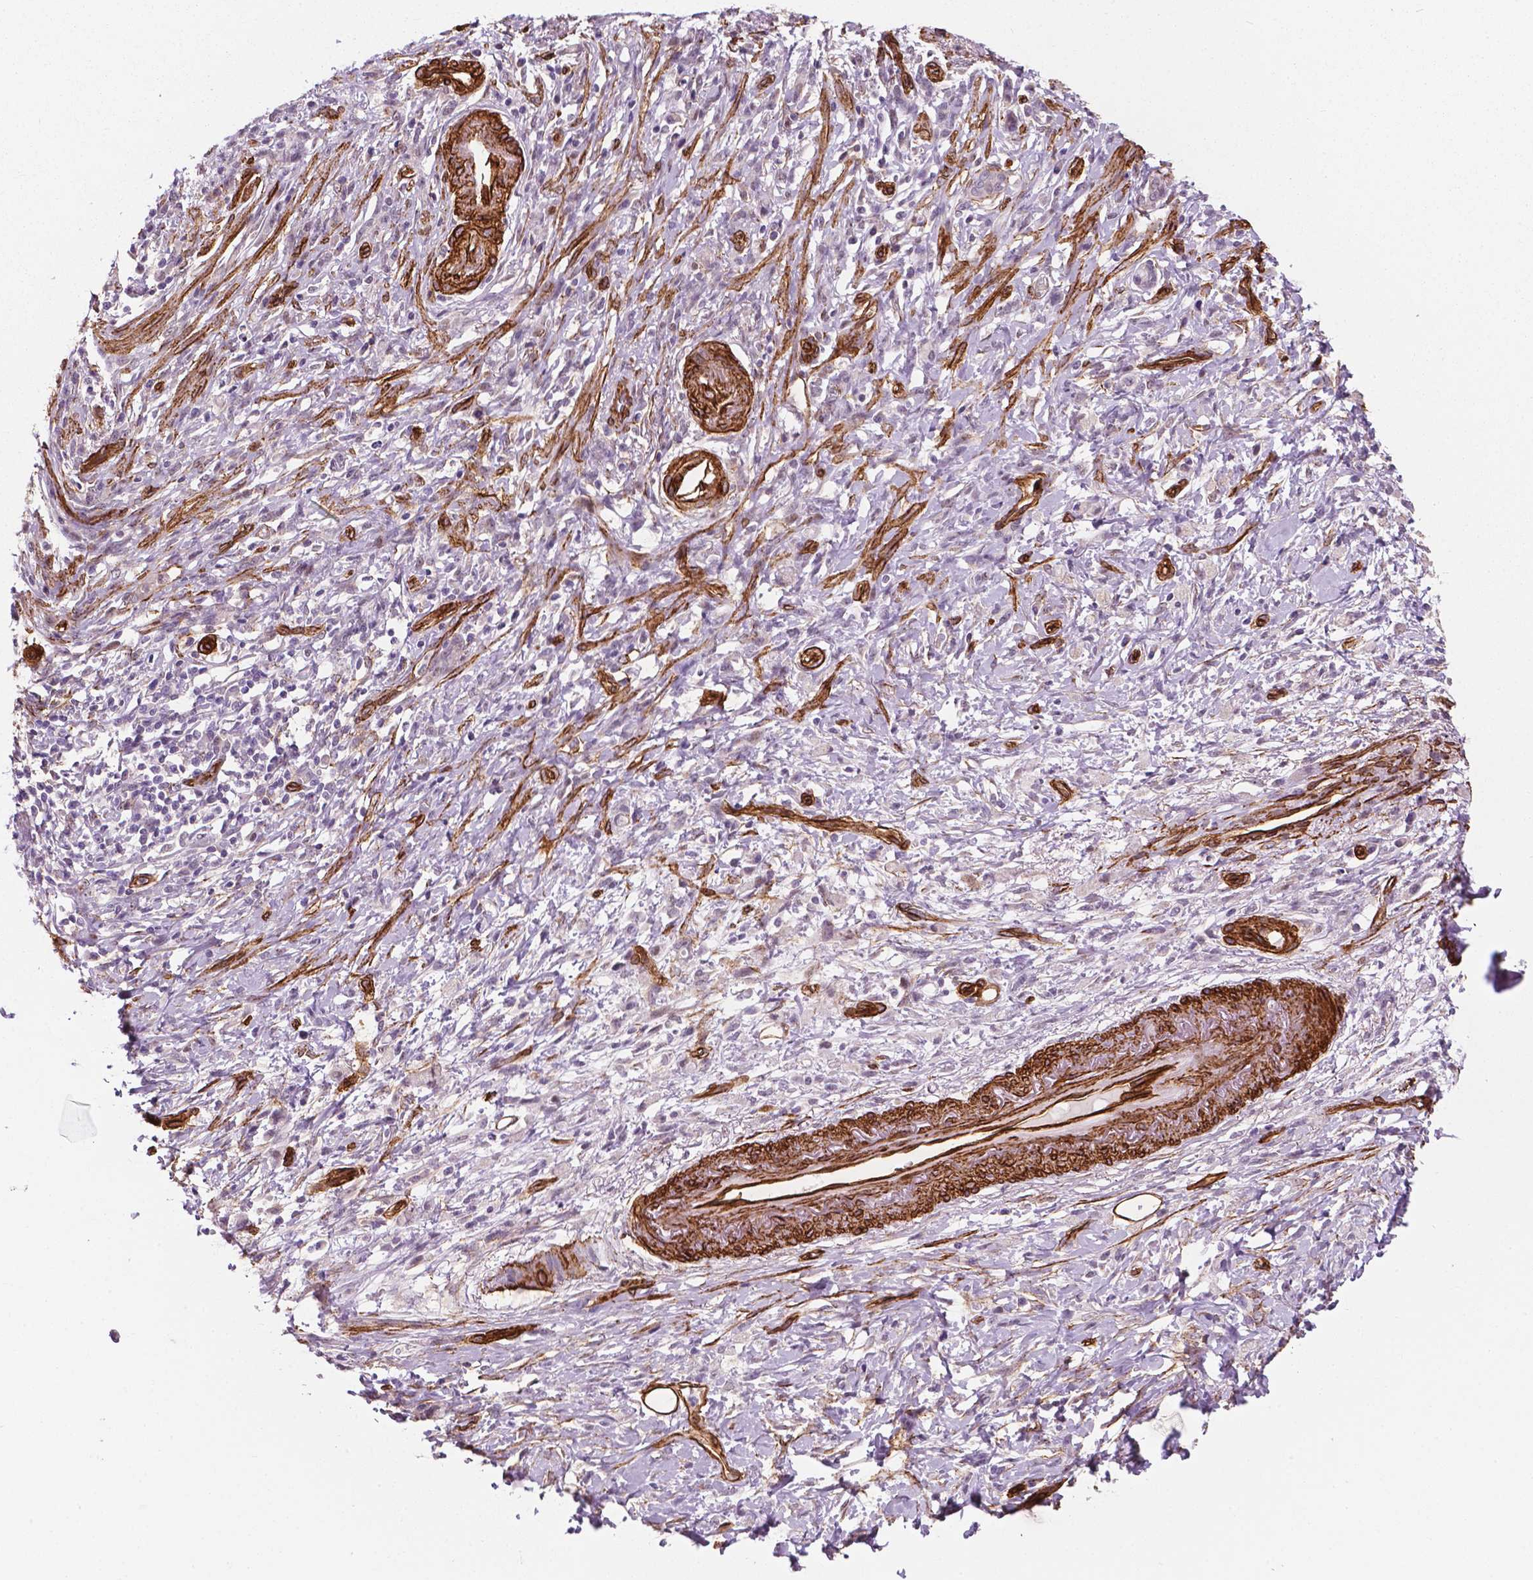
{"staining": {"intensity": "negative", "quantity": "none", "location": "none"}, "tissue": "stomach cancer", "cell_type": "Tumor cells", "image_type": "cancer", "snomed": [{"axis": "morphology", "description": "Adenocarcinoma, NOS"}, {"axis": "topography", "description": "Stomach"}], "caption": "Immunohistochemical staining of human stomach cancer (adenocarcinoma) displays no significant expression in tumor cells.", "gene": "EGFL8", "patient": {"sex": "female", "age": 84}}